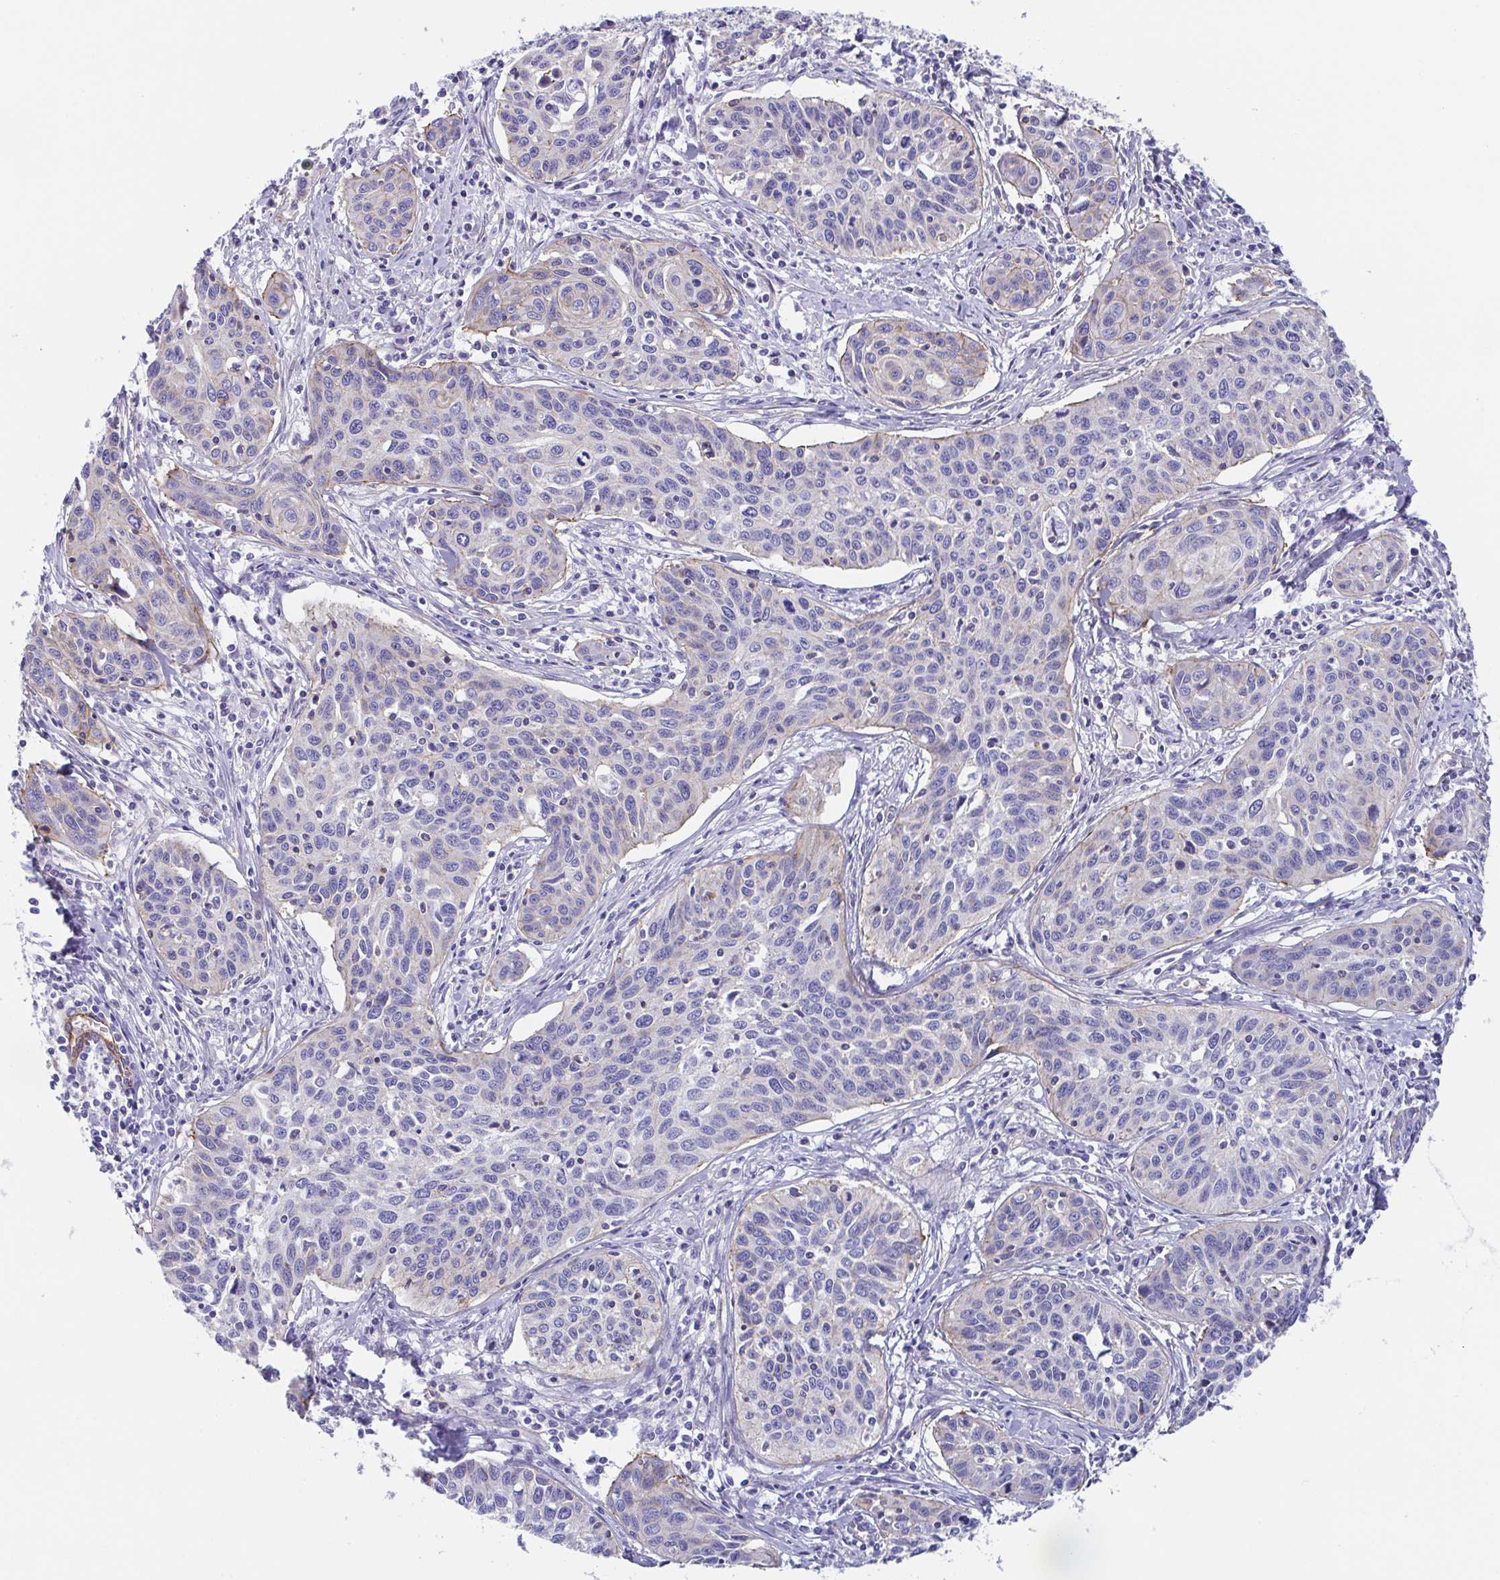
{"staining": {"intensity": "weak", "quantity": "<25%", "location": "cytoplasmic/membranous"}, "tissue": "cervical cancer", "cell_type": "Tumor cells", "image_type": "cancer", "snomed": [{"axis": "morphology", "description": "Squamous cell carcinoma, NOS"}, {"axis": "topography", "description": "Cervix"}], "caption": "Cervical squamous cell carcinoma stained for a protein using IHC exhibits no staining tumor cells.", "gene": "TRAM2", "patient": {"sex": "female", "age": 31}}